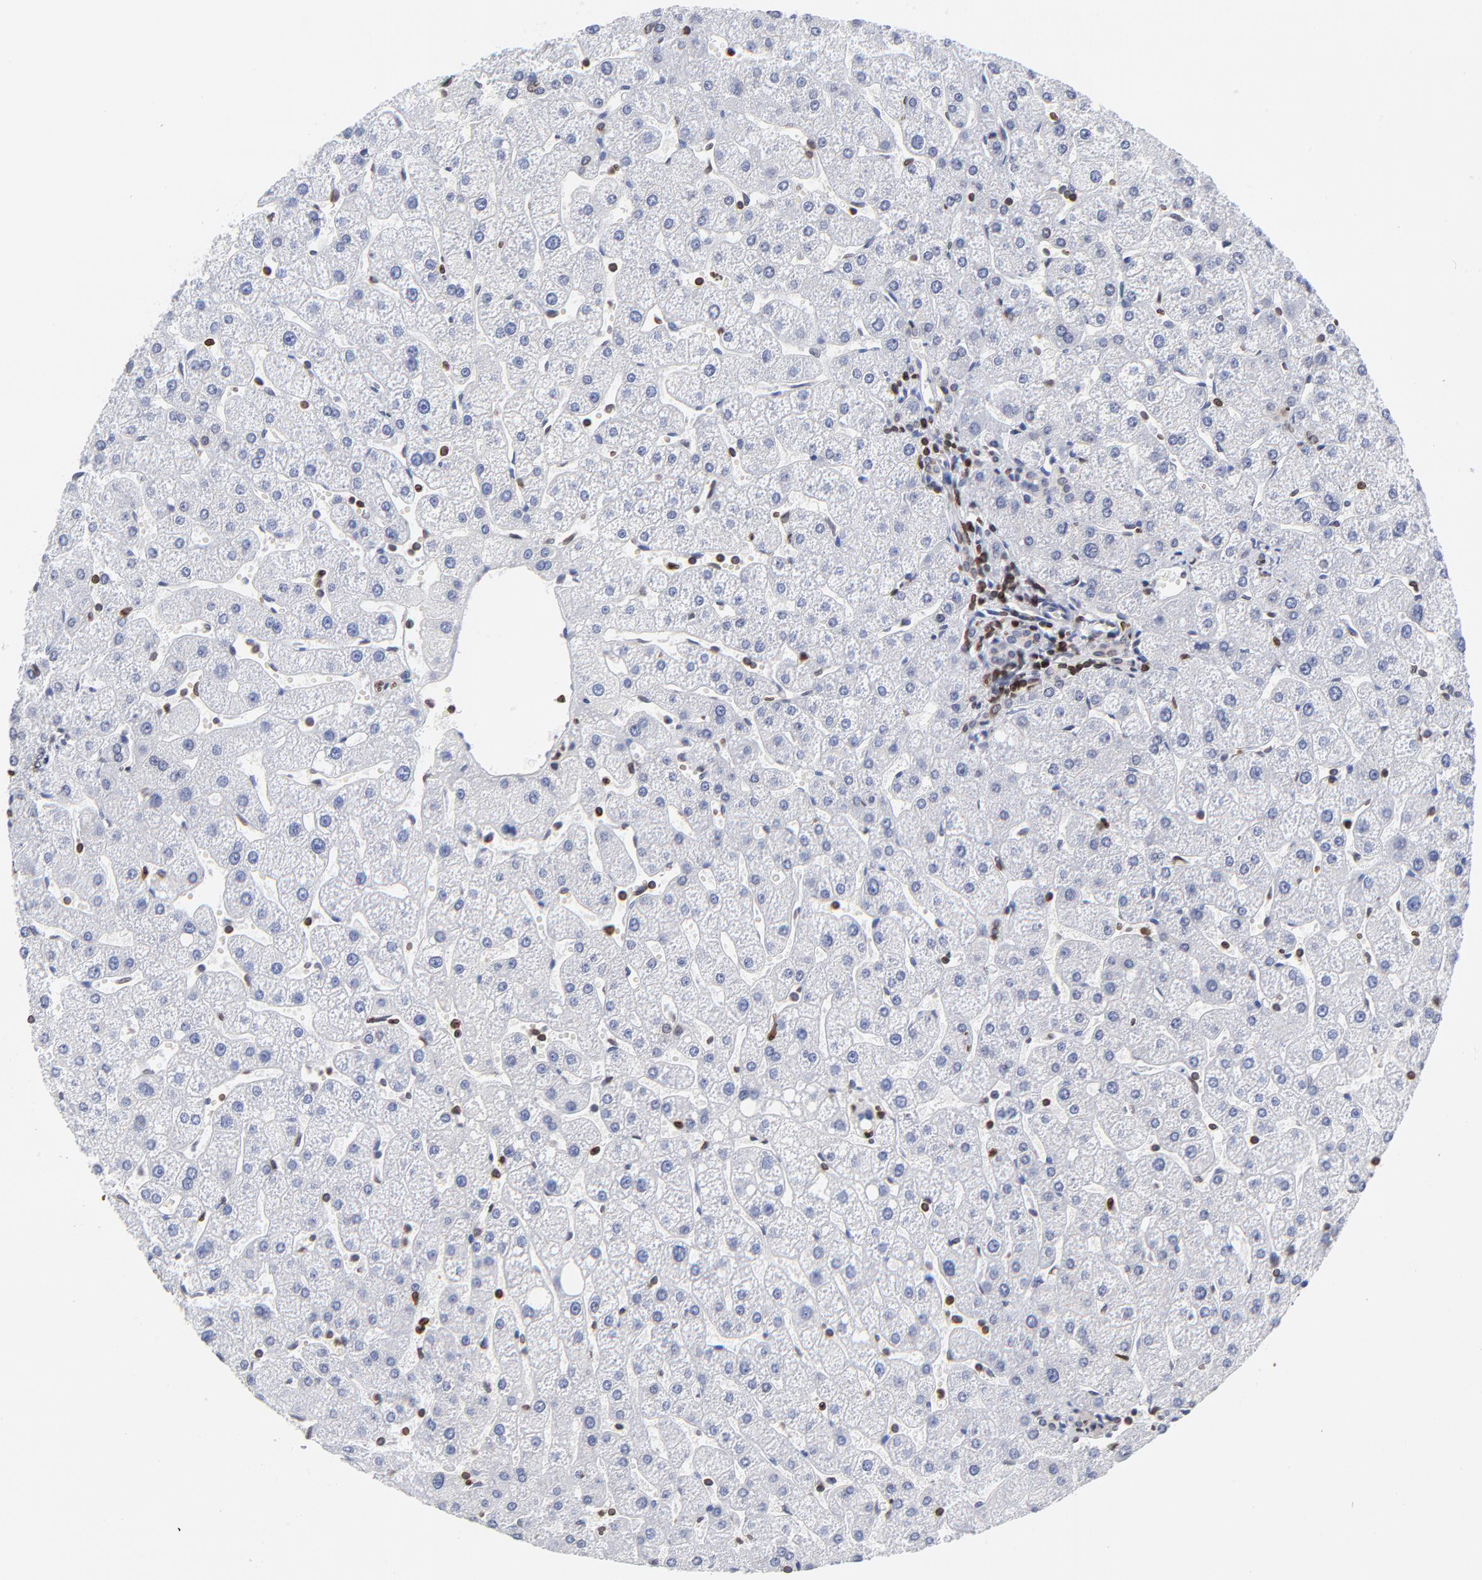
{"staining": {"intensity": "negative", "quantity": "none", "location": "none"}, "tissue": "liver", "cell_type": "Cholangiocytes", "image_type": "normal", "snomed": [{"axis": "morphology", "description": "Normal tissue, NOS"}, {"axis": "topography", "description": "Liver"}], "caption": "Cholangiocytes show no significant protein staining in unremarkable liver. (IHC, brightfield microscopy, high magnification).", "gene": "THAP7", "patient": {"sex": "male", "age": 67}}